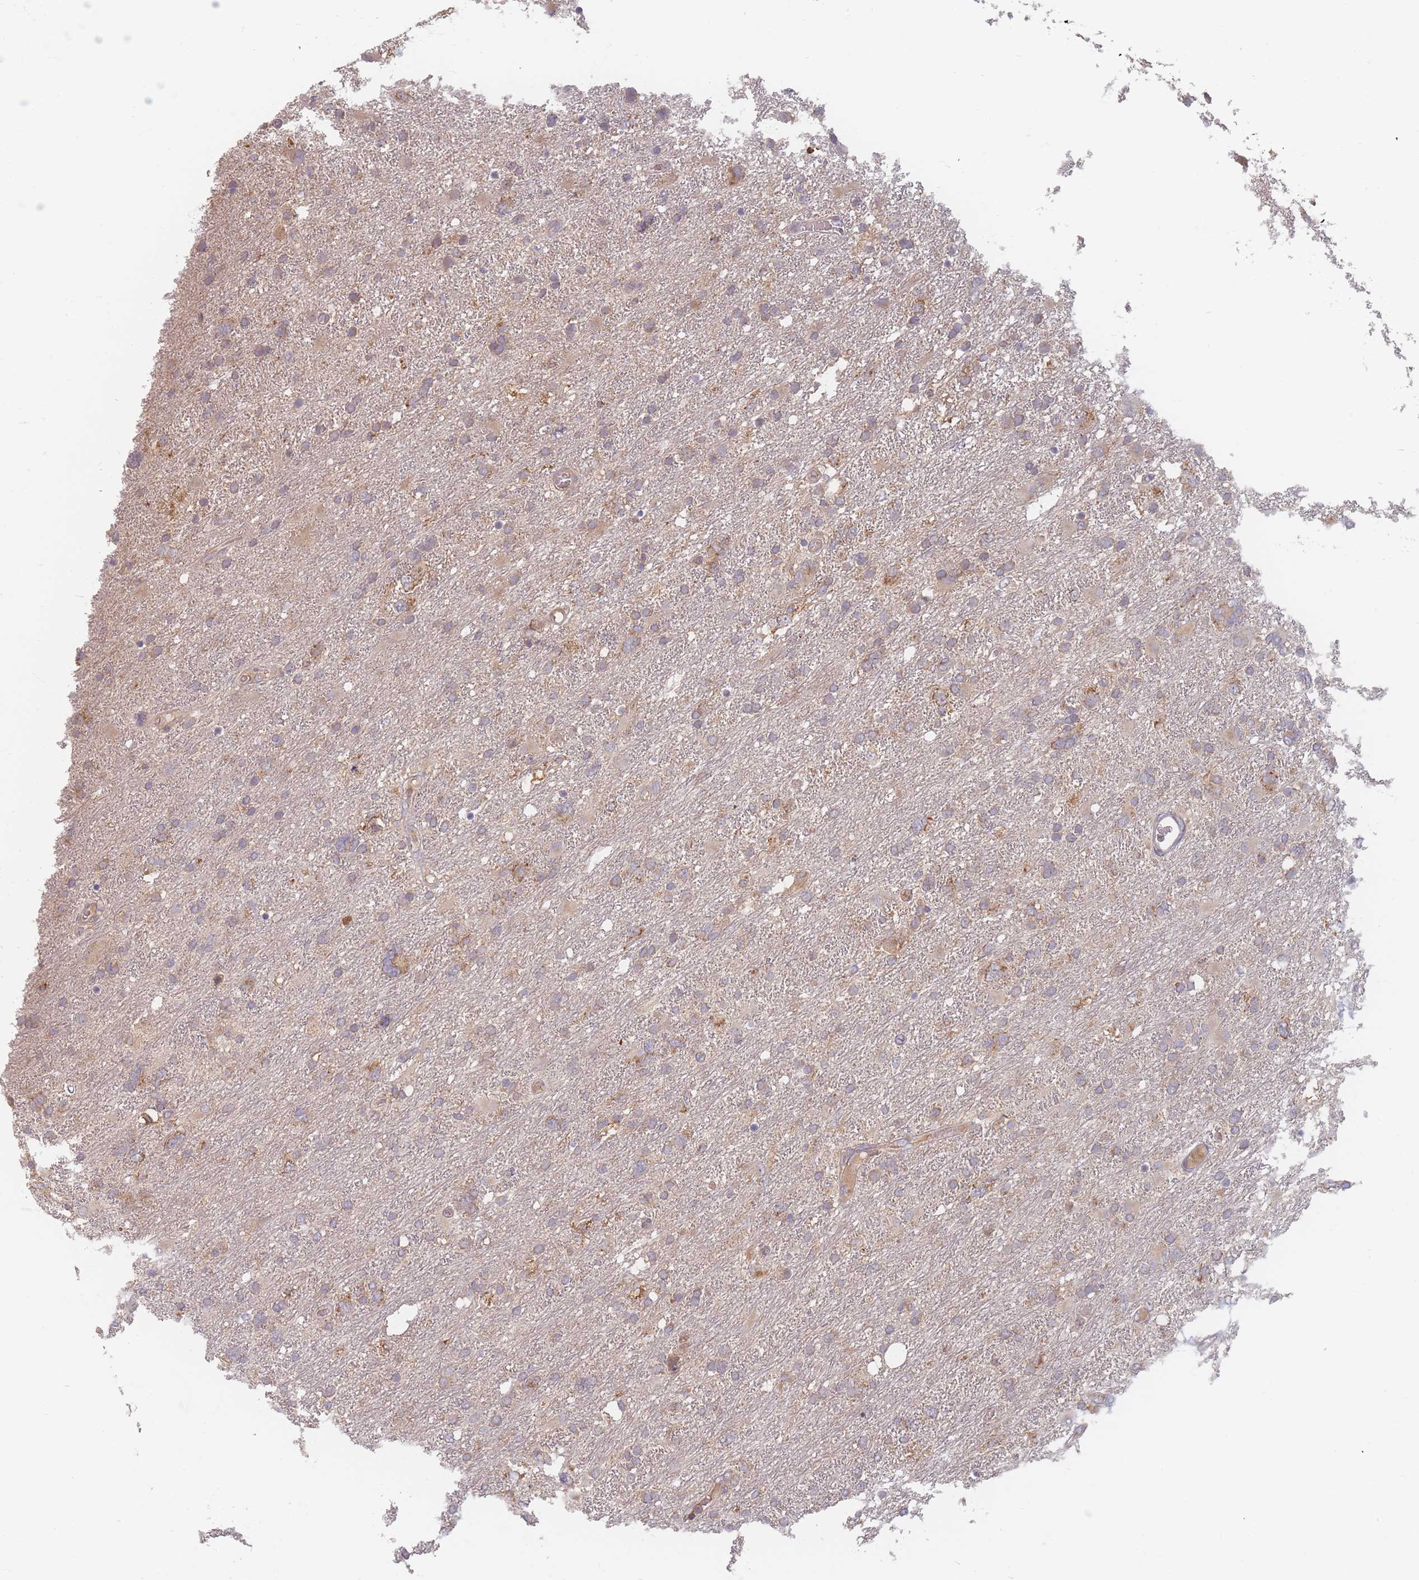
{"staining": {"intensity": "moderate", "quantity": "<25%", "location": "cytoplasmic/membranous"}, "tissue": "glioma", "cell_type": "Tumor cells", "image_type": "cancer", "snomed": [{"axis": "morphology", "description": "Glioma, malignant, High grade"}, {"axis": "topography", "description": "Brain"}], "caption": "The micrograph demonstrates immunohistochemical staining of glioma. There is moderate cytoplasmic/membranous staining is seen in approximately <25% of tumor cells.", "gene": "SLC35F3", "patient": {"sex": "male", "age": 61}}